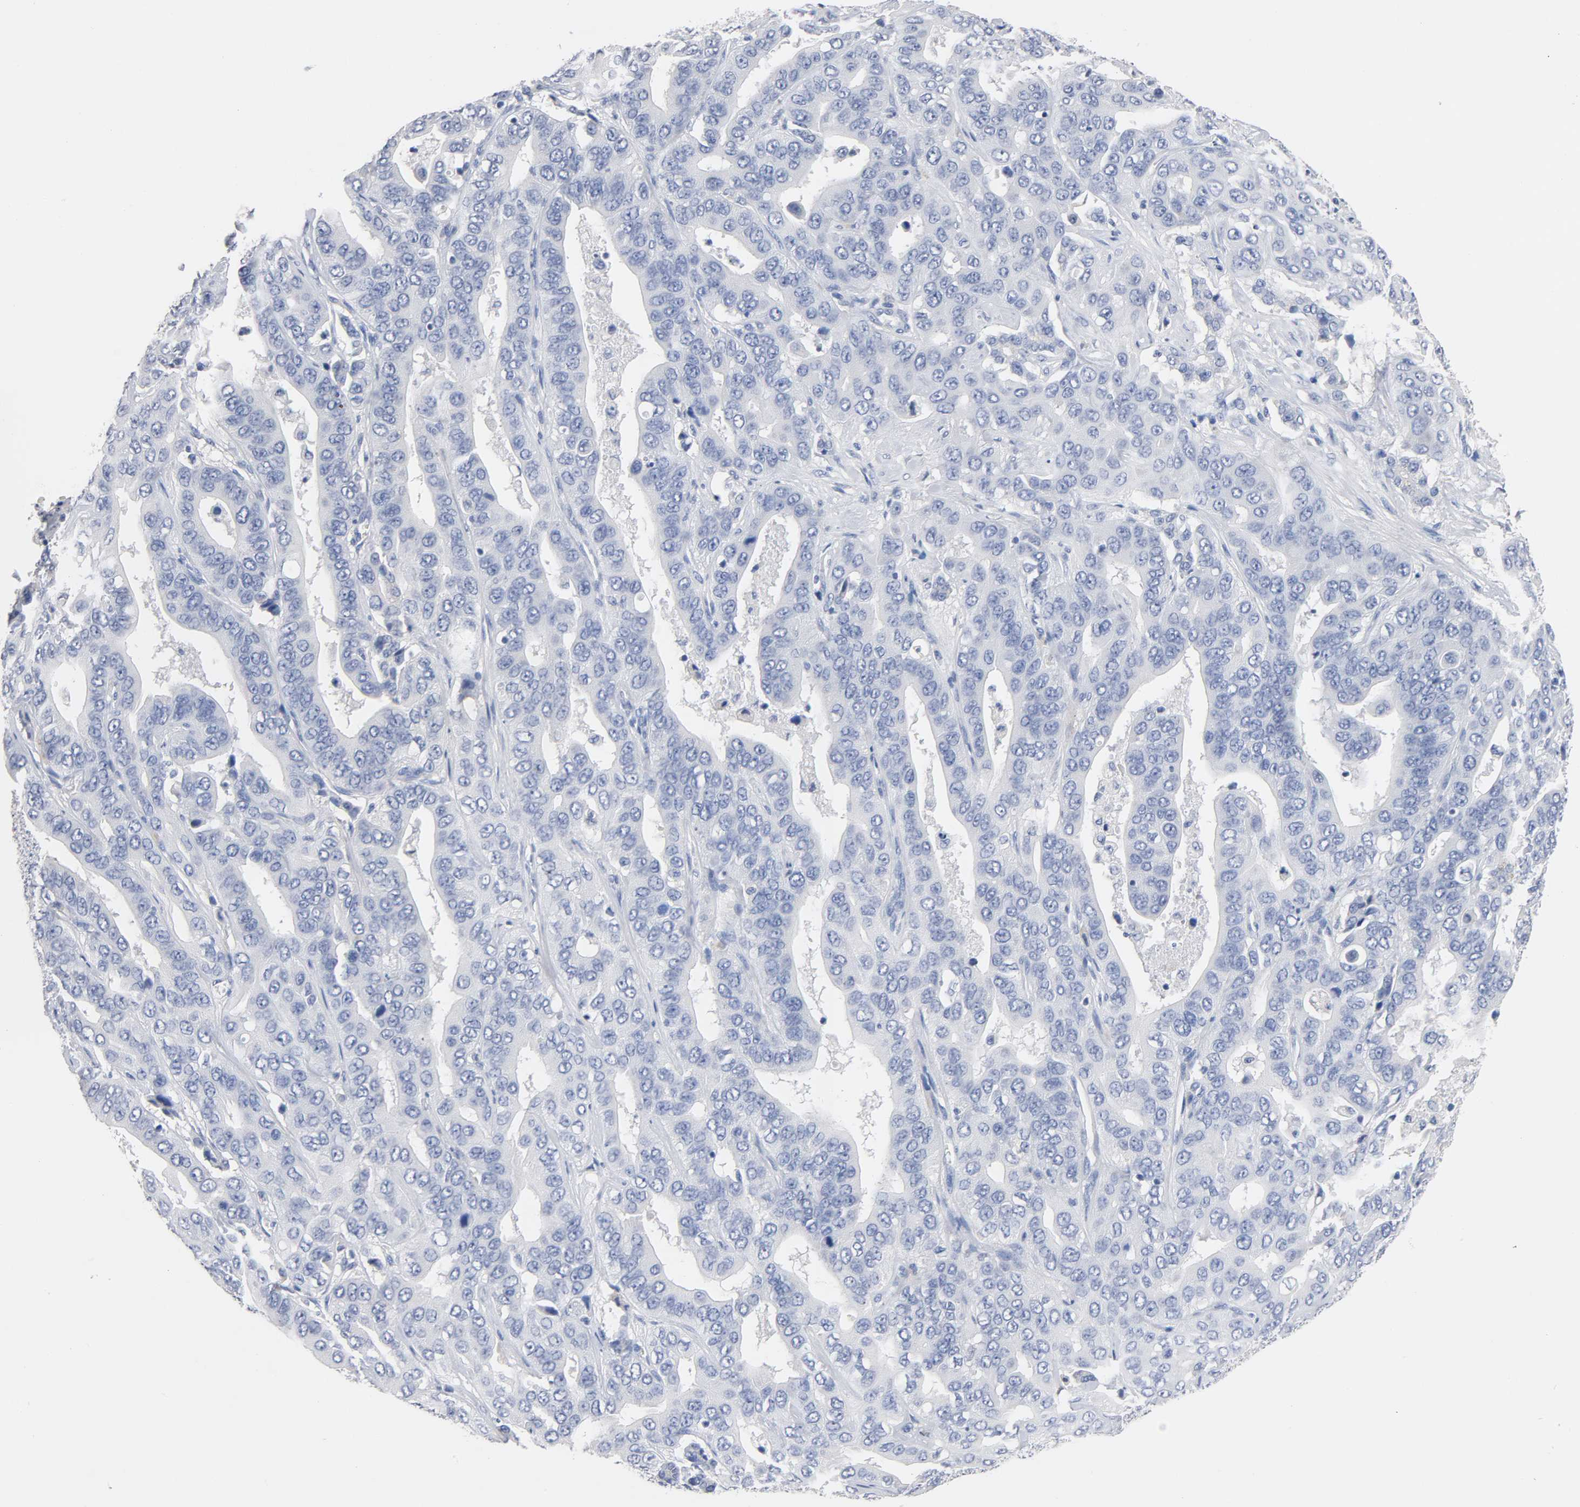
{"staining": {"intensity": "negative", "quantity": "none", "location": "none"}, "tissue": "liver cancer", "cell_type": "Tumor cells", "image_type": "cancer", "snomed": [{"axis": "morphology", "description": "Cholangiocarcinoma"}, {"axis": "topography", "description": "Liver"}], "caption": "Liver cancer was stained to show a protein in brown. There is no significant positivity in tumor cells.", "gene": "ZCCHC13", "patient": {"sex": "female", "age": 52}}